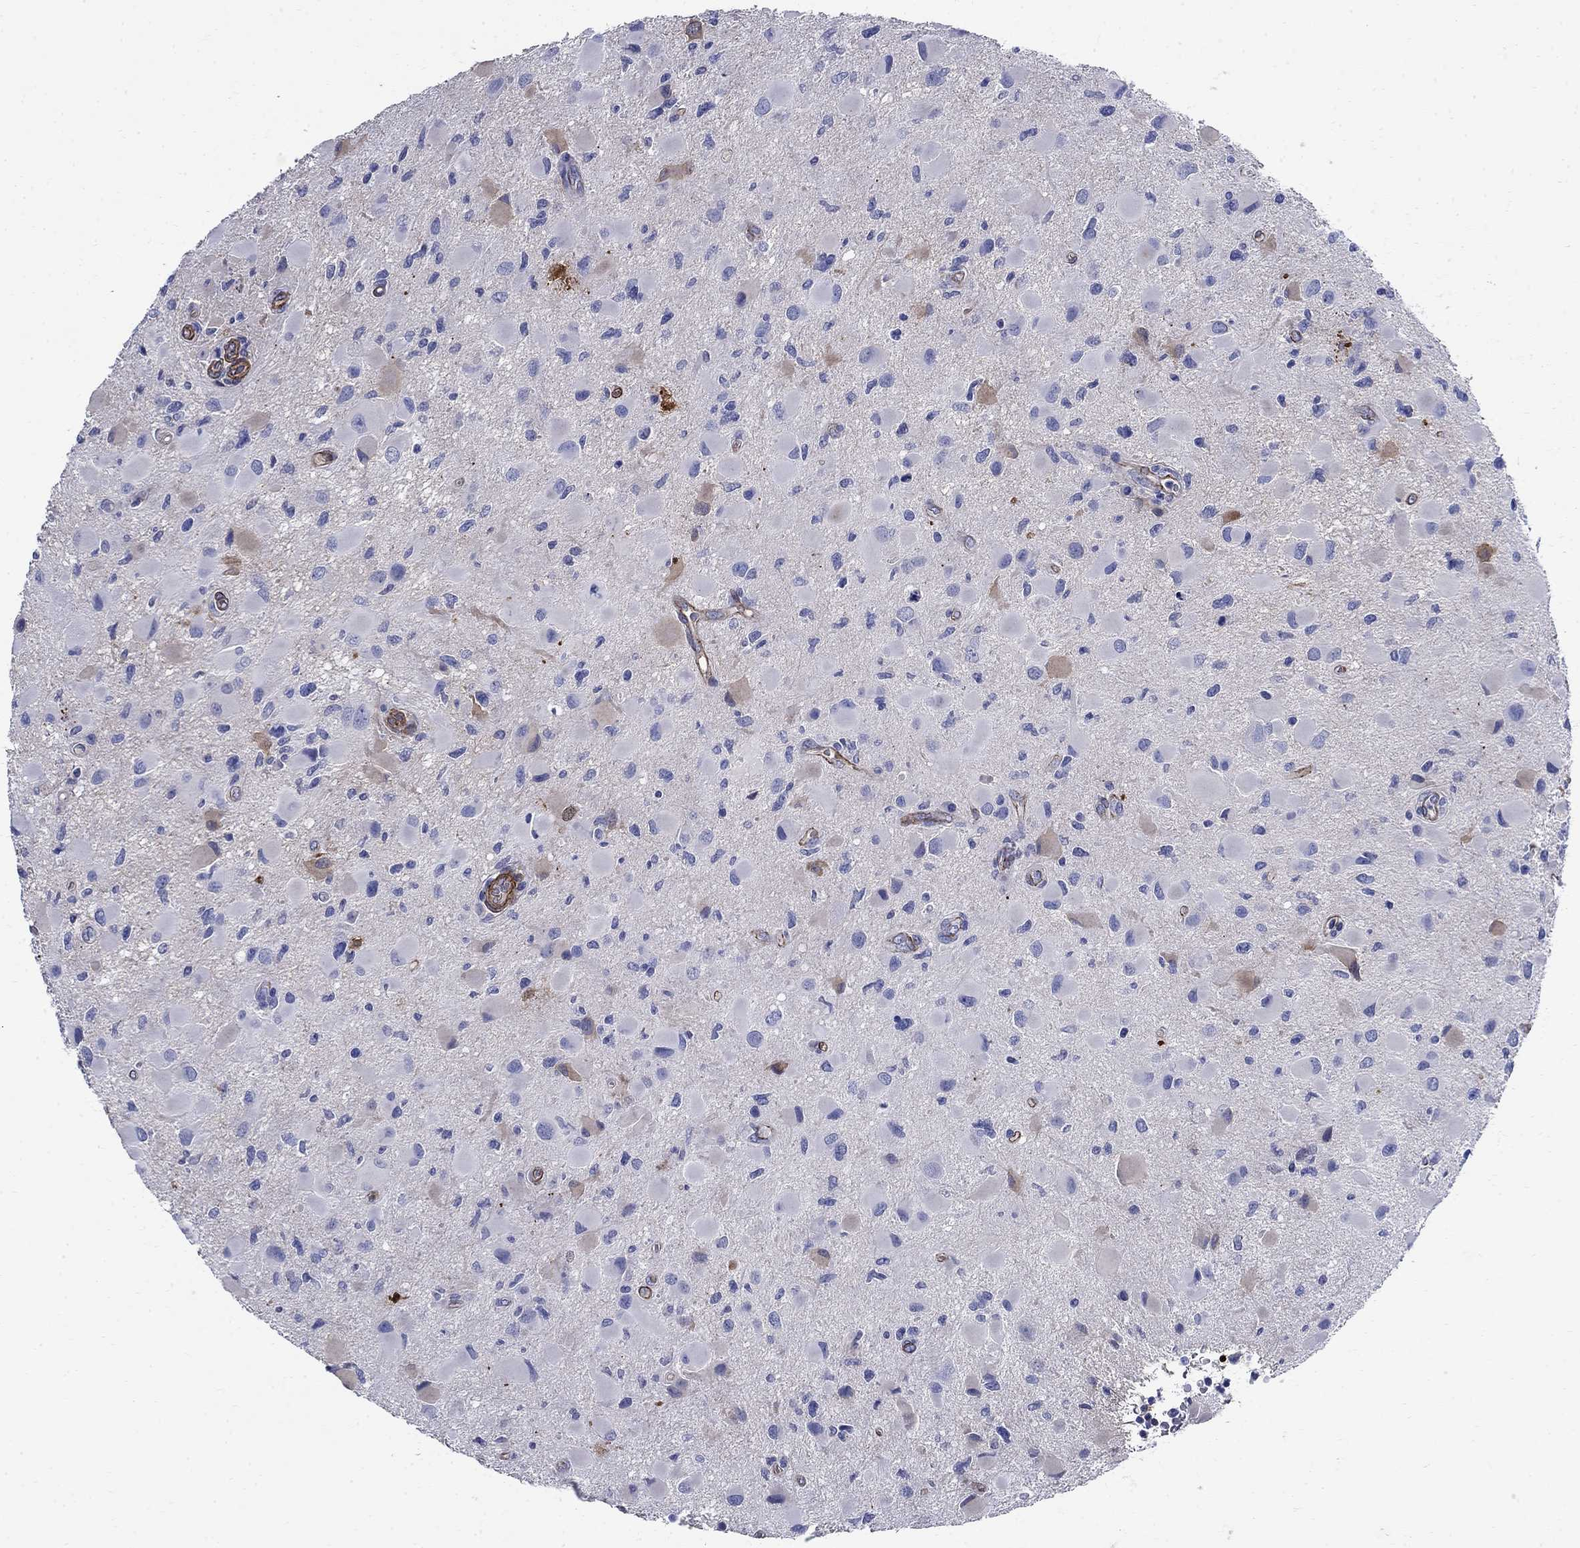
{"staining": {"intensity": "negative", "quantity": "none", "location": "none"}, "tissue": "glioma", "cell_type": "Tumor cells", "image_type": "cancer", "snomed": [{"axis": "morphology", "description": "Glioma, malignant, Low grade"}, {"axis": "topography", "description": "Brain"}], "caption": "High power microscopy histopathology image of an immunohistochemistry photomicrograph of glioma, revealing no significant expression in tumor cells.", "gene": "VTN", "patient": {"sex": "female", "age": 32}}